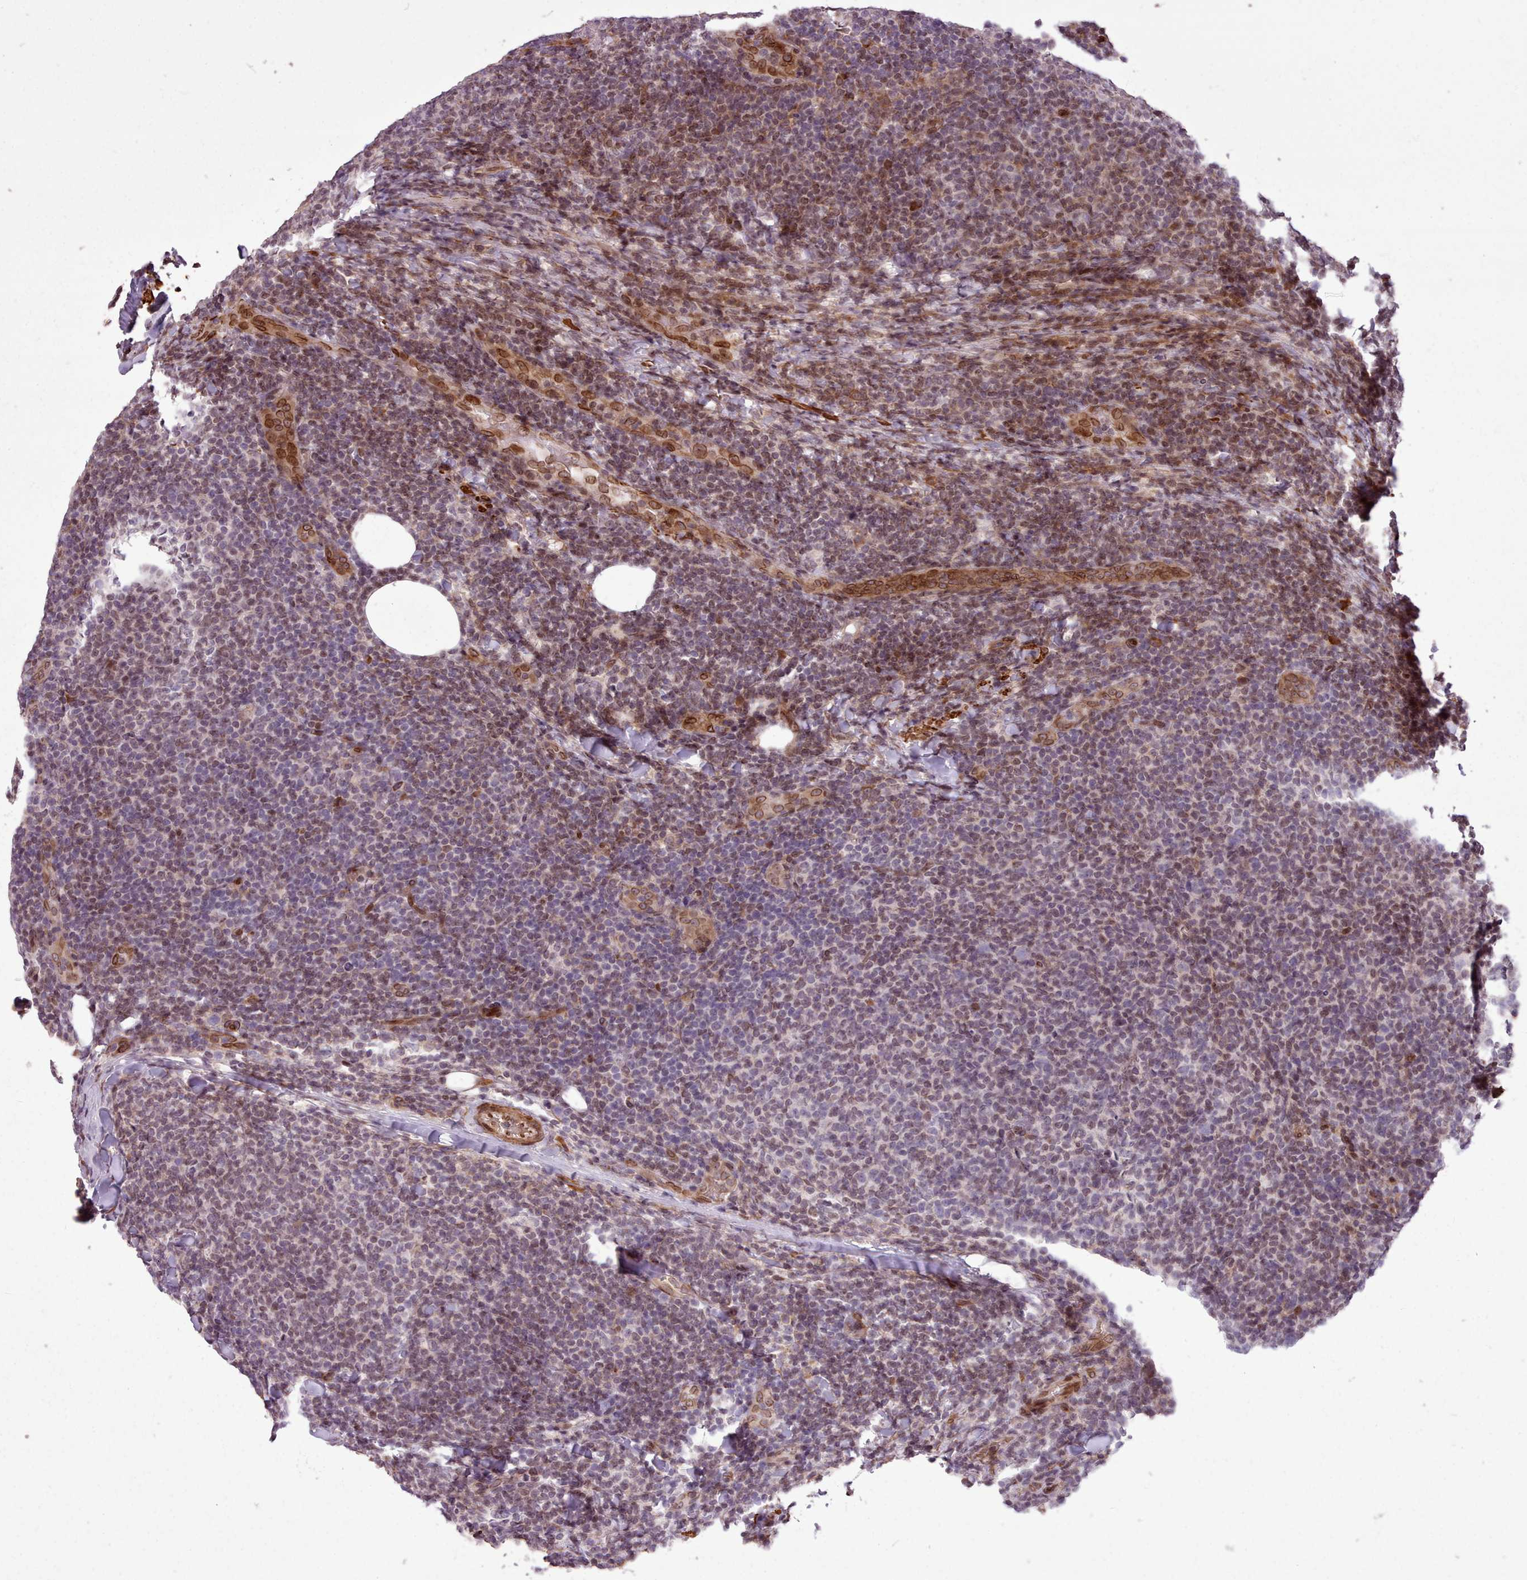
{"staining": {"intensity": "moderate", "quantity": "25%-75%", "location": "cytoplasmic/membranous,nuclear"}, "tissue": "lymphoma", "cell_type": "Tumor cells", "image_type": "cancer", "snomed": [{"axis": "morphology", "description": "Malignant lymphoma, non-Hodgkin's type, Low grade"}, {"axis": "topography", "description": "Lymph node"}], "caption": "Low-grade malignant lymphoma, non-Hodgkin's type stained with DAB immunohistochemistry demonstrates medium levels of moderate cytoplasmic/membranous and nuclear staining in approximately 25%-75% of tumor cells.", "gene": "CABP1", "patient": {"sex": "male", "age": 66}}